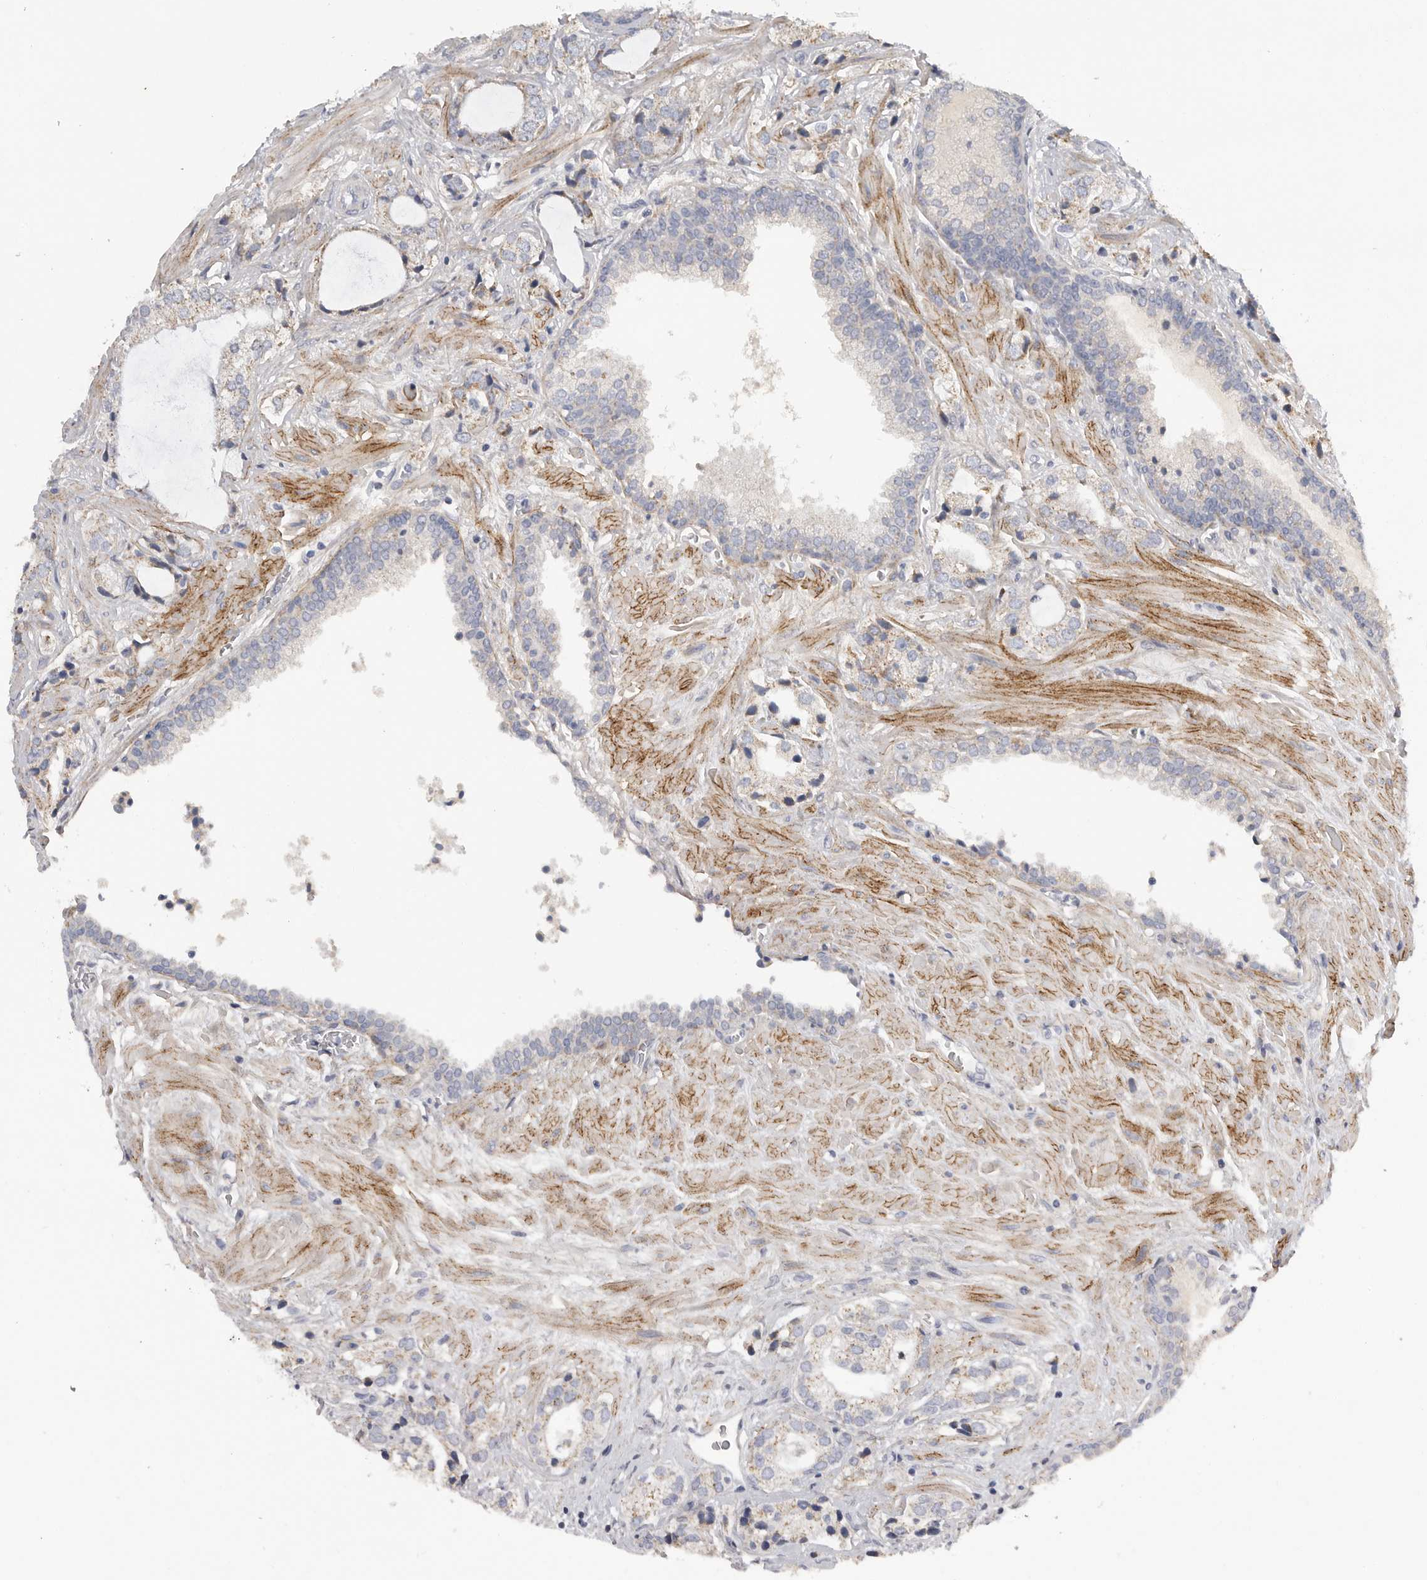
{"staining": {"intensity": "weak", "quantity": ">75%", "location": "cytoplasmic/membranous"}, "tissue": "prostate cancer", "cell_type": "Tumor cells", "image_type": "cancer", "snomed": [{"axis": "morphology", "description": "Adenocarcinoma, High grade"}, {"axis": "topography", "description": "Prostate"}], "caption": "Brown immunohistochemical staining in prostate adenocarcinoma (high-grade) reveals weak cytoplasmic/membranous expression in about >75% of tumor cells. The staining is performed using DAB brown chromogen to label protein expression. The nuclei are counter-stained blue using hematoxylin.", "gene": "SDC3", "patient": {"sex": "male", "age": 66}}